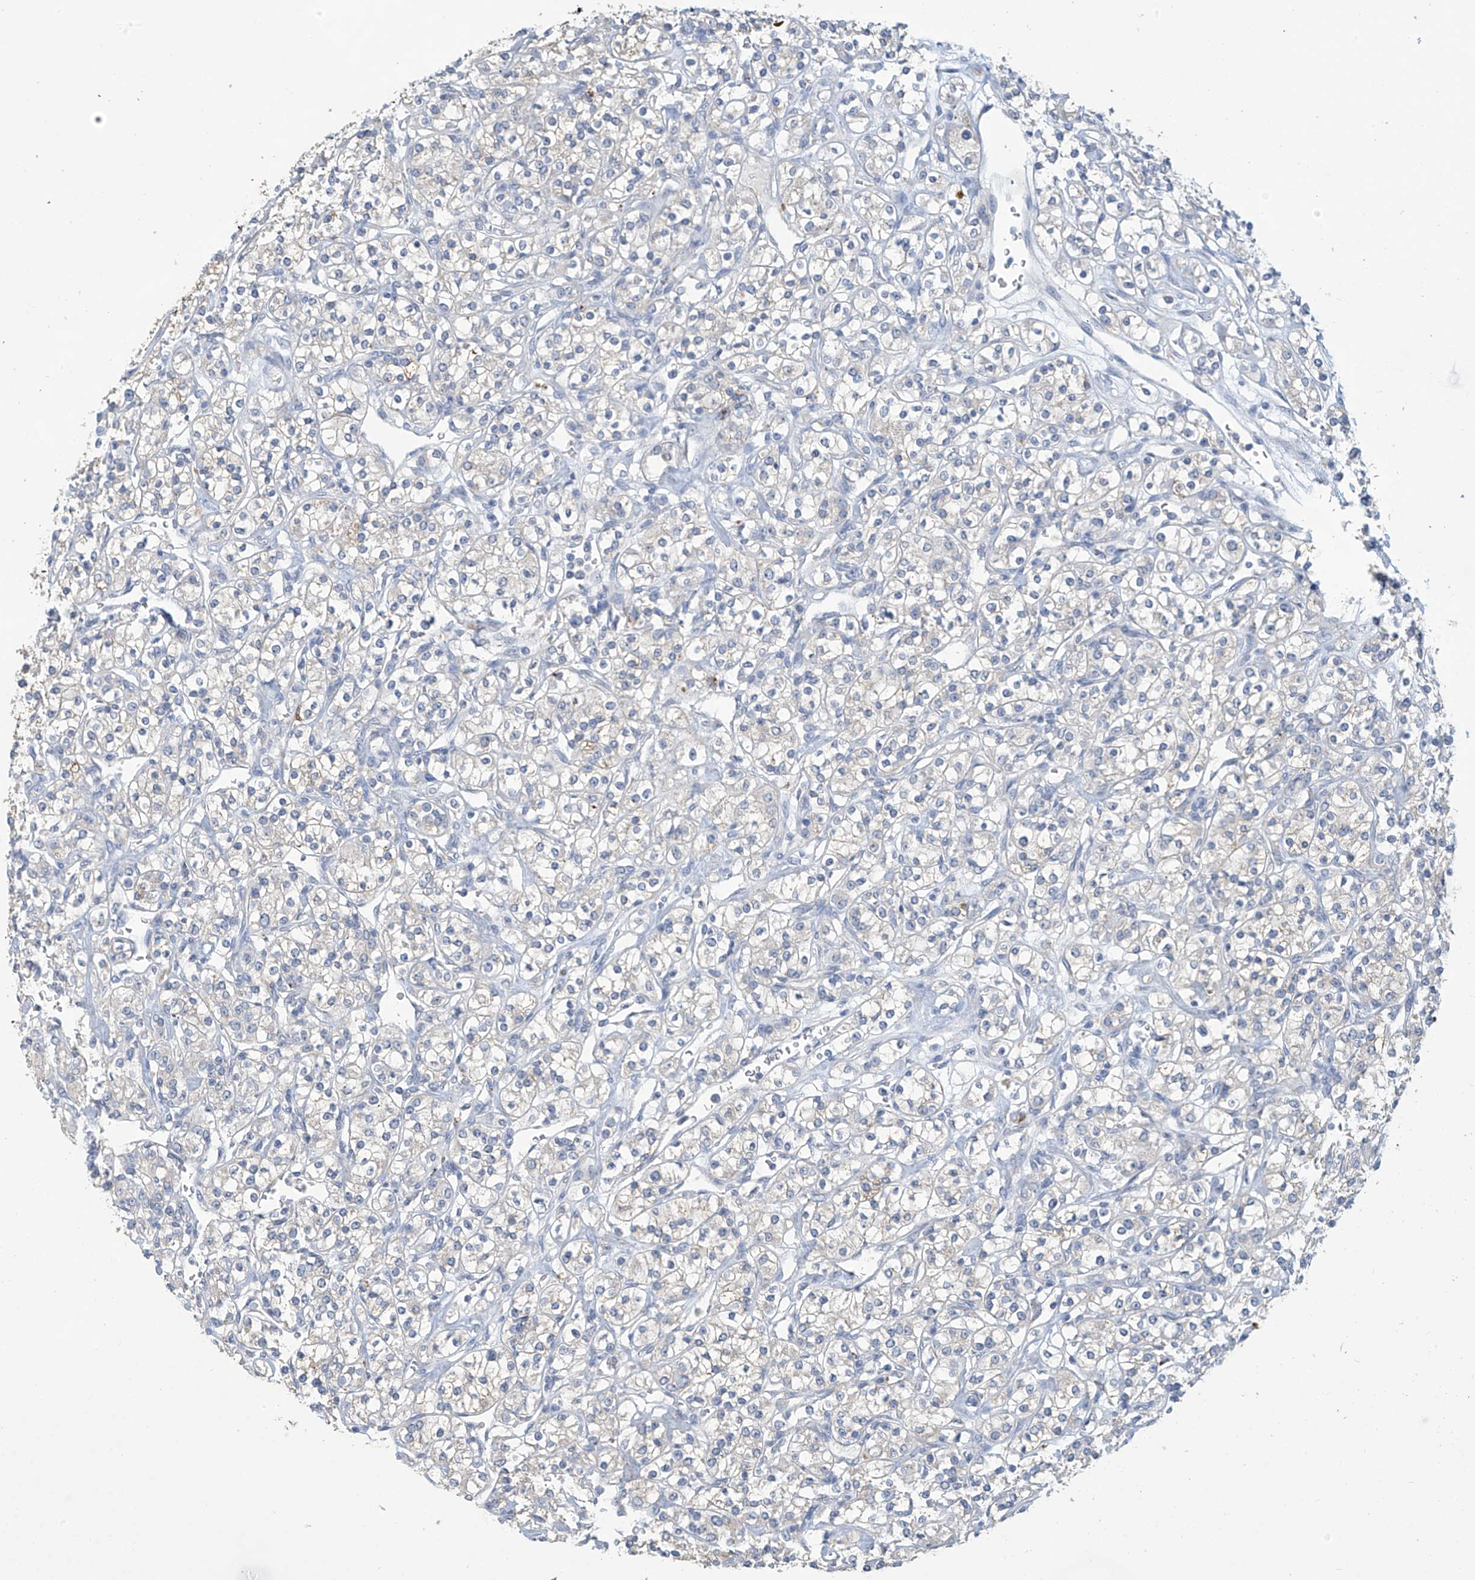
{"staining": {"intensity": "negative", "quantity": "none", "location": "none"}, "tissue": "renal cancer", "cell_type": "Tumor cells", "image_type": "cancer", "snomed": [{"axis": "morphology", "description": "Adenocarcinoma, NOS"}, {"axis": "topography", "description": "Kidney"}], "caption": "Renal cancer was stained to show a protein in brown. There is no significant positivity in tumor cells.", "gene": "OGT", "patient": {"sex": "male", "age": 77}}